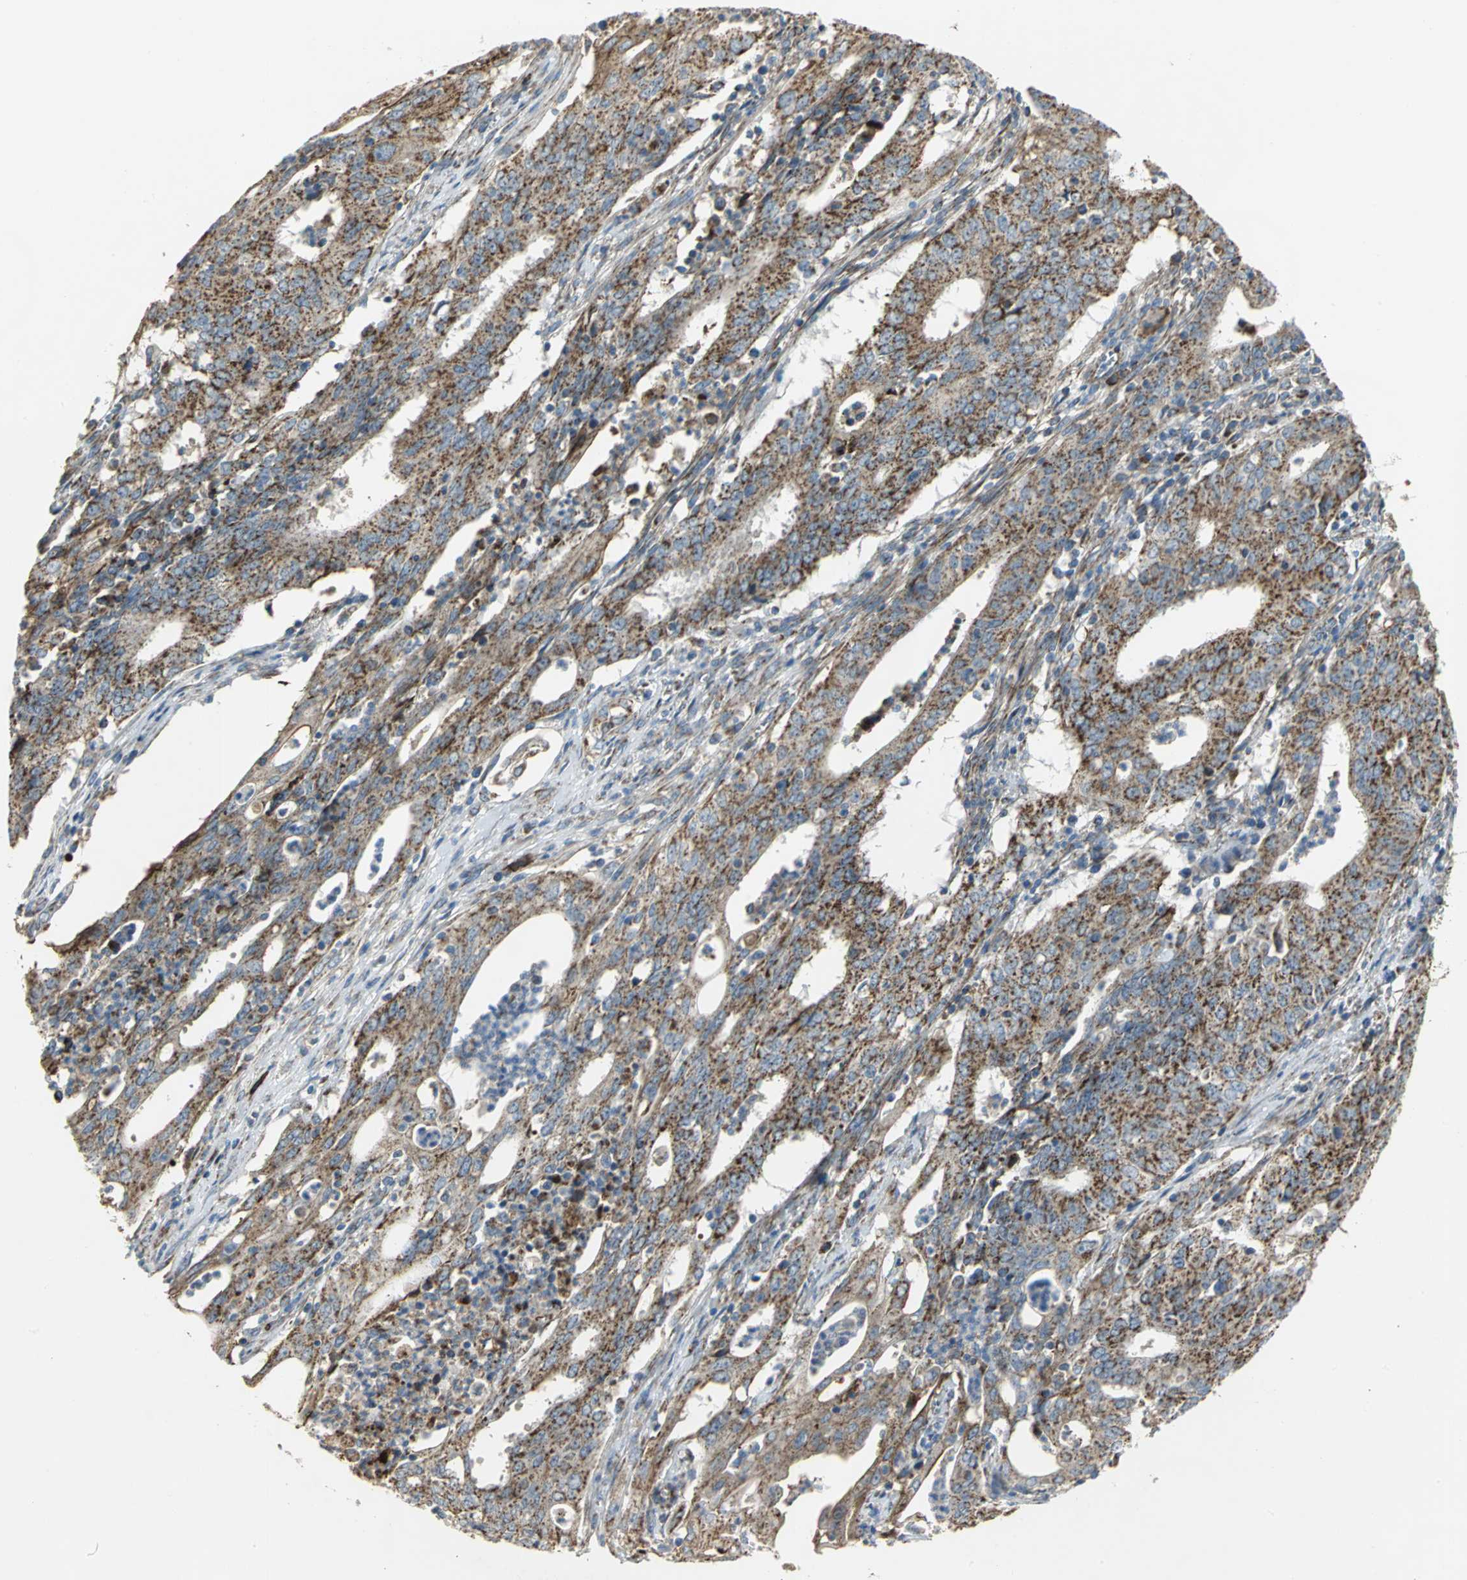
{"staining": {"intensity": "moderate", "quantity": ">75%", "location": "cytoplasmic/membranous"}, "tissue": "cervical cancer", "cell_type": "Tumor cells", "image_type": "cancer", "snomed": [{"axis": "morphology", "description": "Adenocarcinoma, NOS"}, {"axis": "topography", "description": "Cervix"}], "caption": "The histopathology image demonstrates staining of cervical cancer (adenocarcinoma), revealing moderate cytoplasmic/membranous protein staining (brown color) within tumor cells.", "gene": "NDUFB5", "patient": {"sex": "female", "age": 44}}